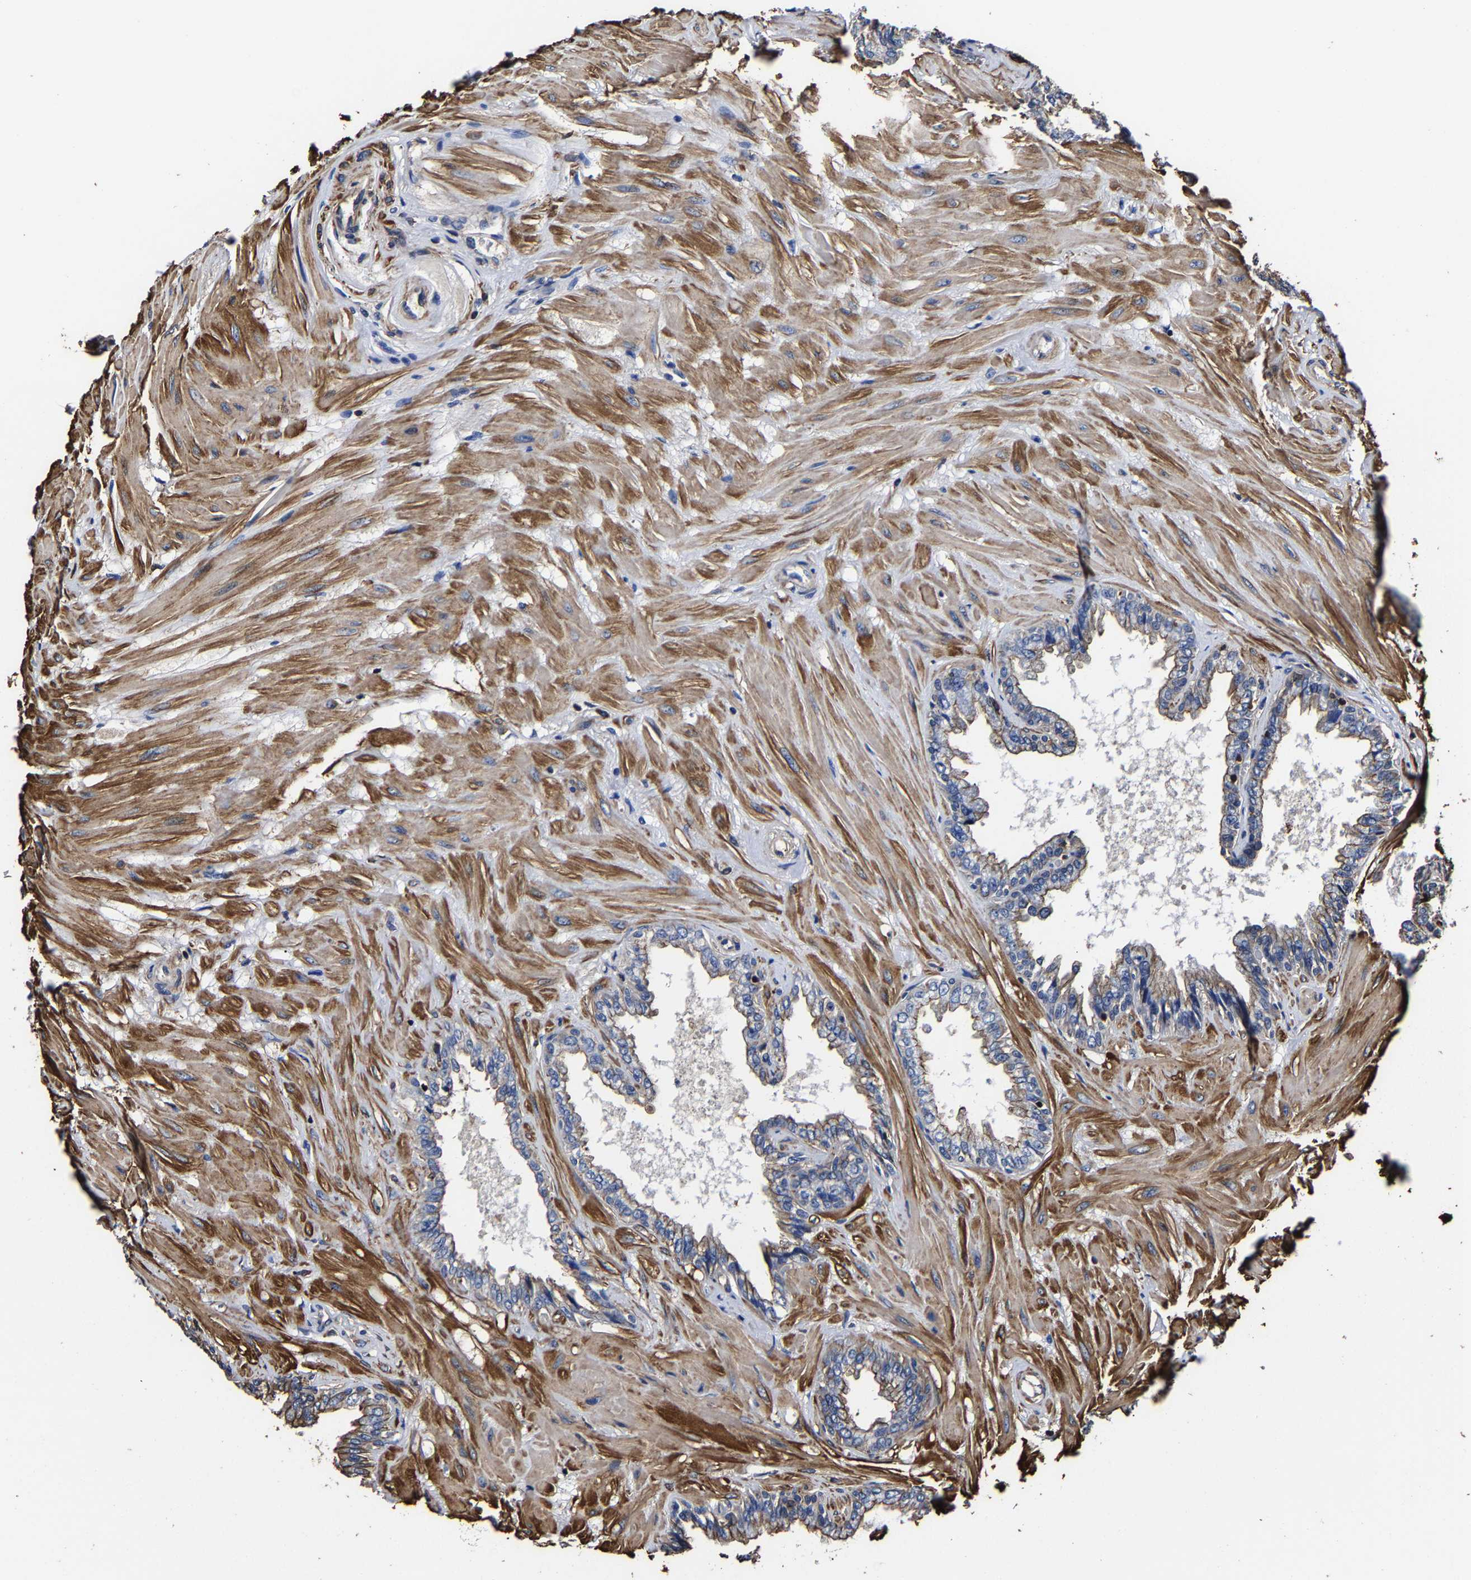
{"staining": {"intensity": "weak", "quantity": ">75%", "location": "cytoplasmic/membranous"}, "tissue": "seminal vesicle", "cell_type": "Glandular cells", "image_type": "normal", "snomed": [{"axis": "morphology", "description": "Normal tissue, NOS"}, {"axis": "topography", "description": "Seminal veicle"}], "caption": "The micrograph exhibits immunohistochemical staining of unremarkable seminal vesicle. There is weak cytoplasmic/membranous positivity is present in about >75% of glandular cells.", "gene": "SSH3", "patient": {"sex": "male", "age": 46}}